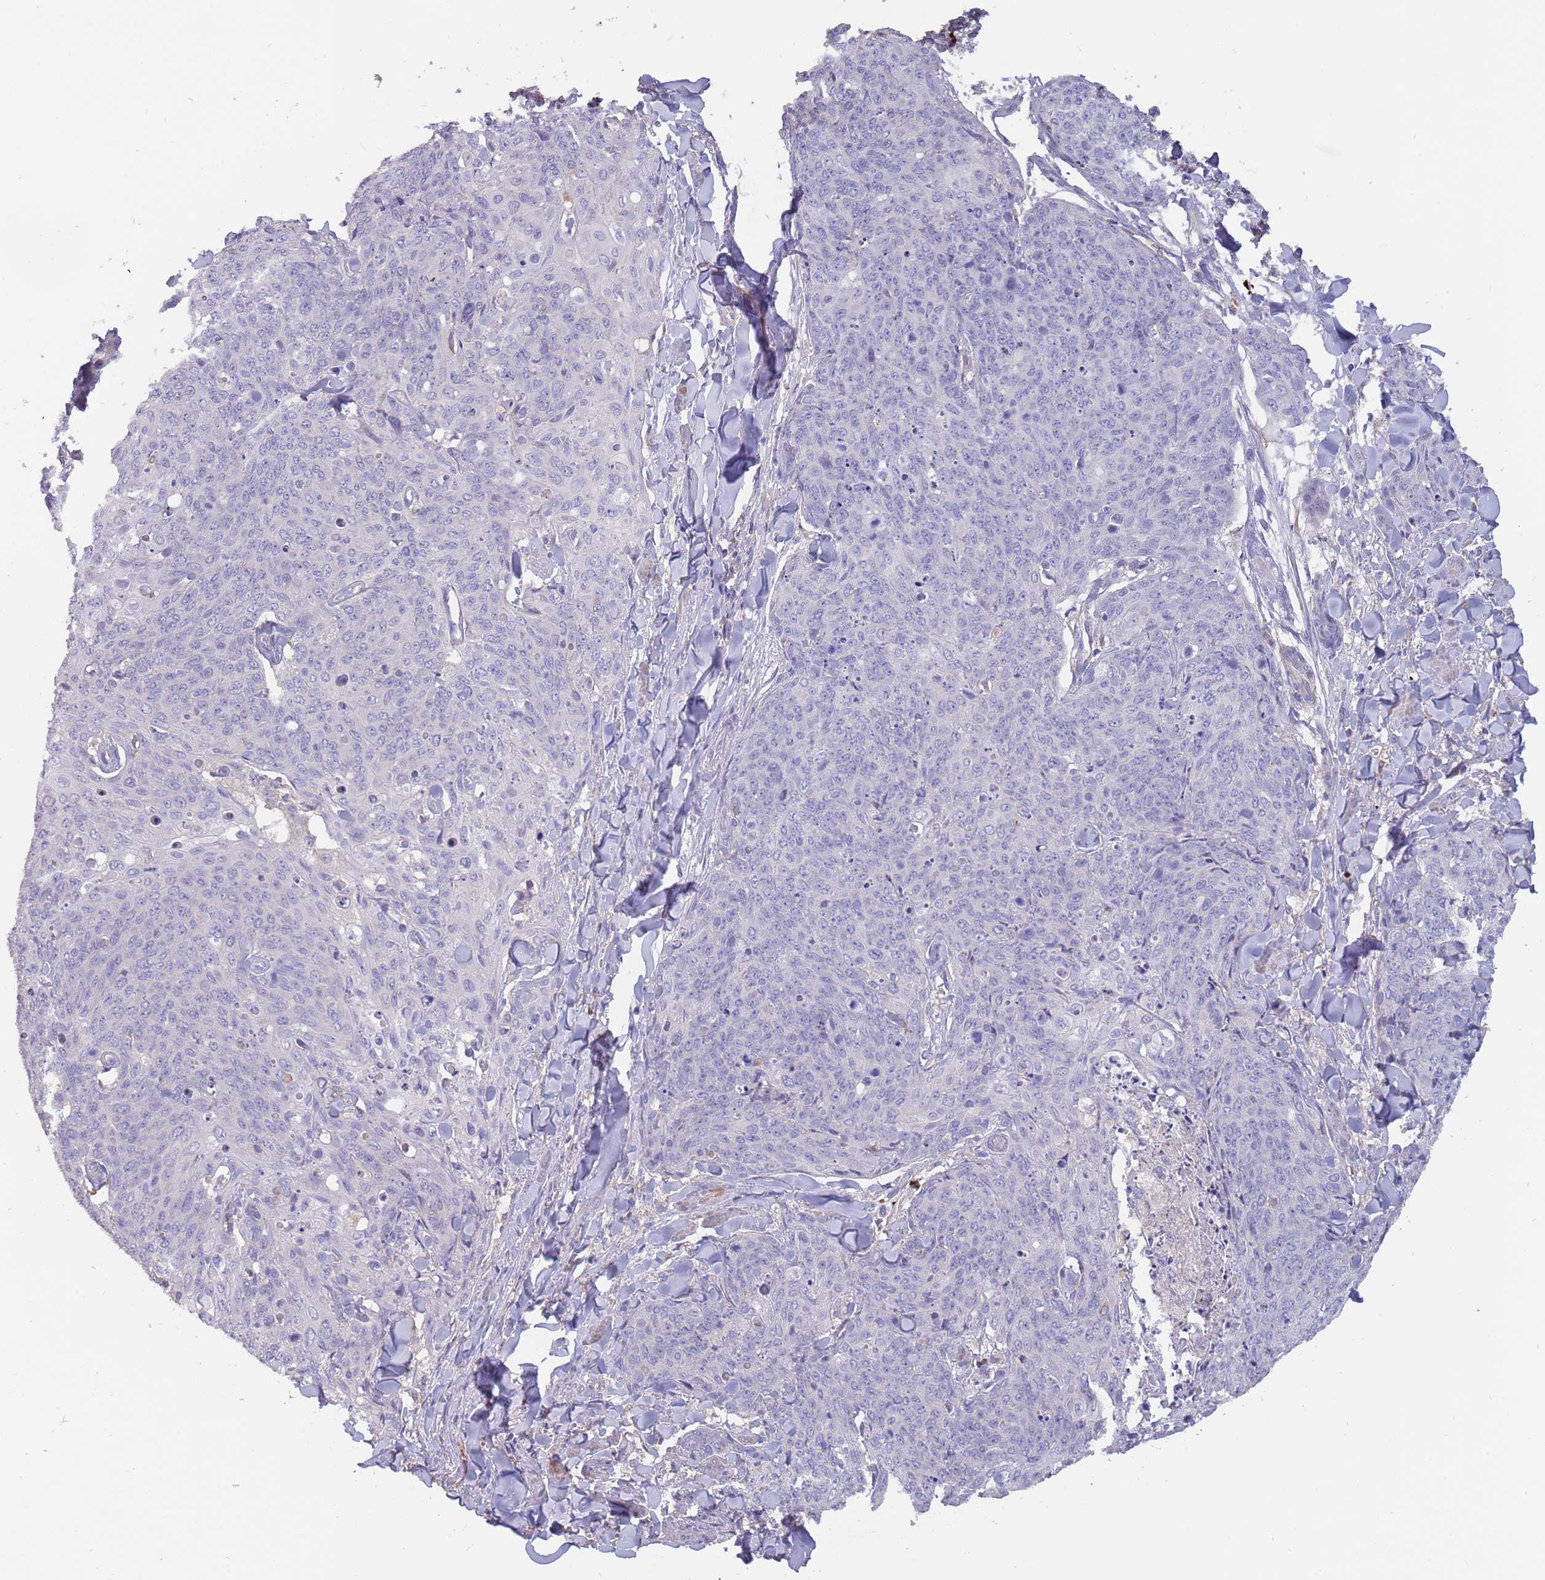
{"staining": {"intensity": "negative", "quantity": "none", "location": "none"}, "tissue": "skin cancer", "cell_type": "Tumor cells", "image_type": "cancer", "snomed": [{"axis": "morphology", "description": "Squamous cell carcinoma, NOS"}, {"axis": "topography", "description": "Skin"}, {"axis": "topography", "description": "Vulva"}], "caption": "Immunohistochemistry (IHC) micrograph of neoplastic tissue: skin cancer (squamous cell carcinoma) stained with DAB demonstrates no significant protein expression in tumor cells.", "gene": "SUSD1", "patient": {"sex": "female", "age": 85}}